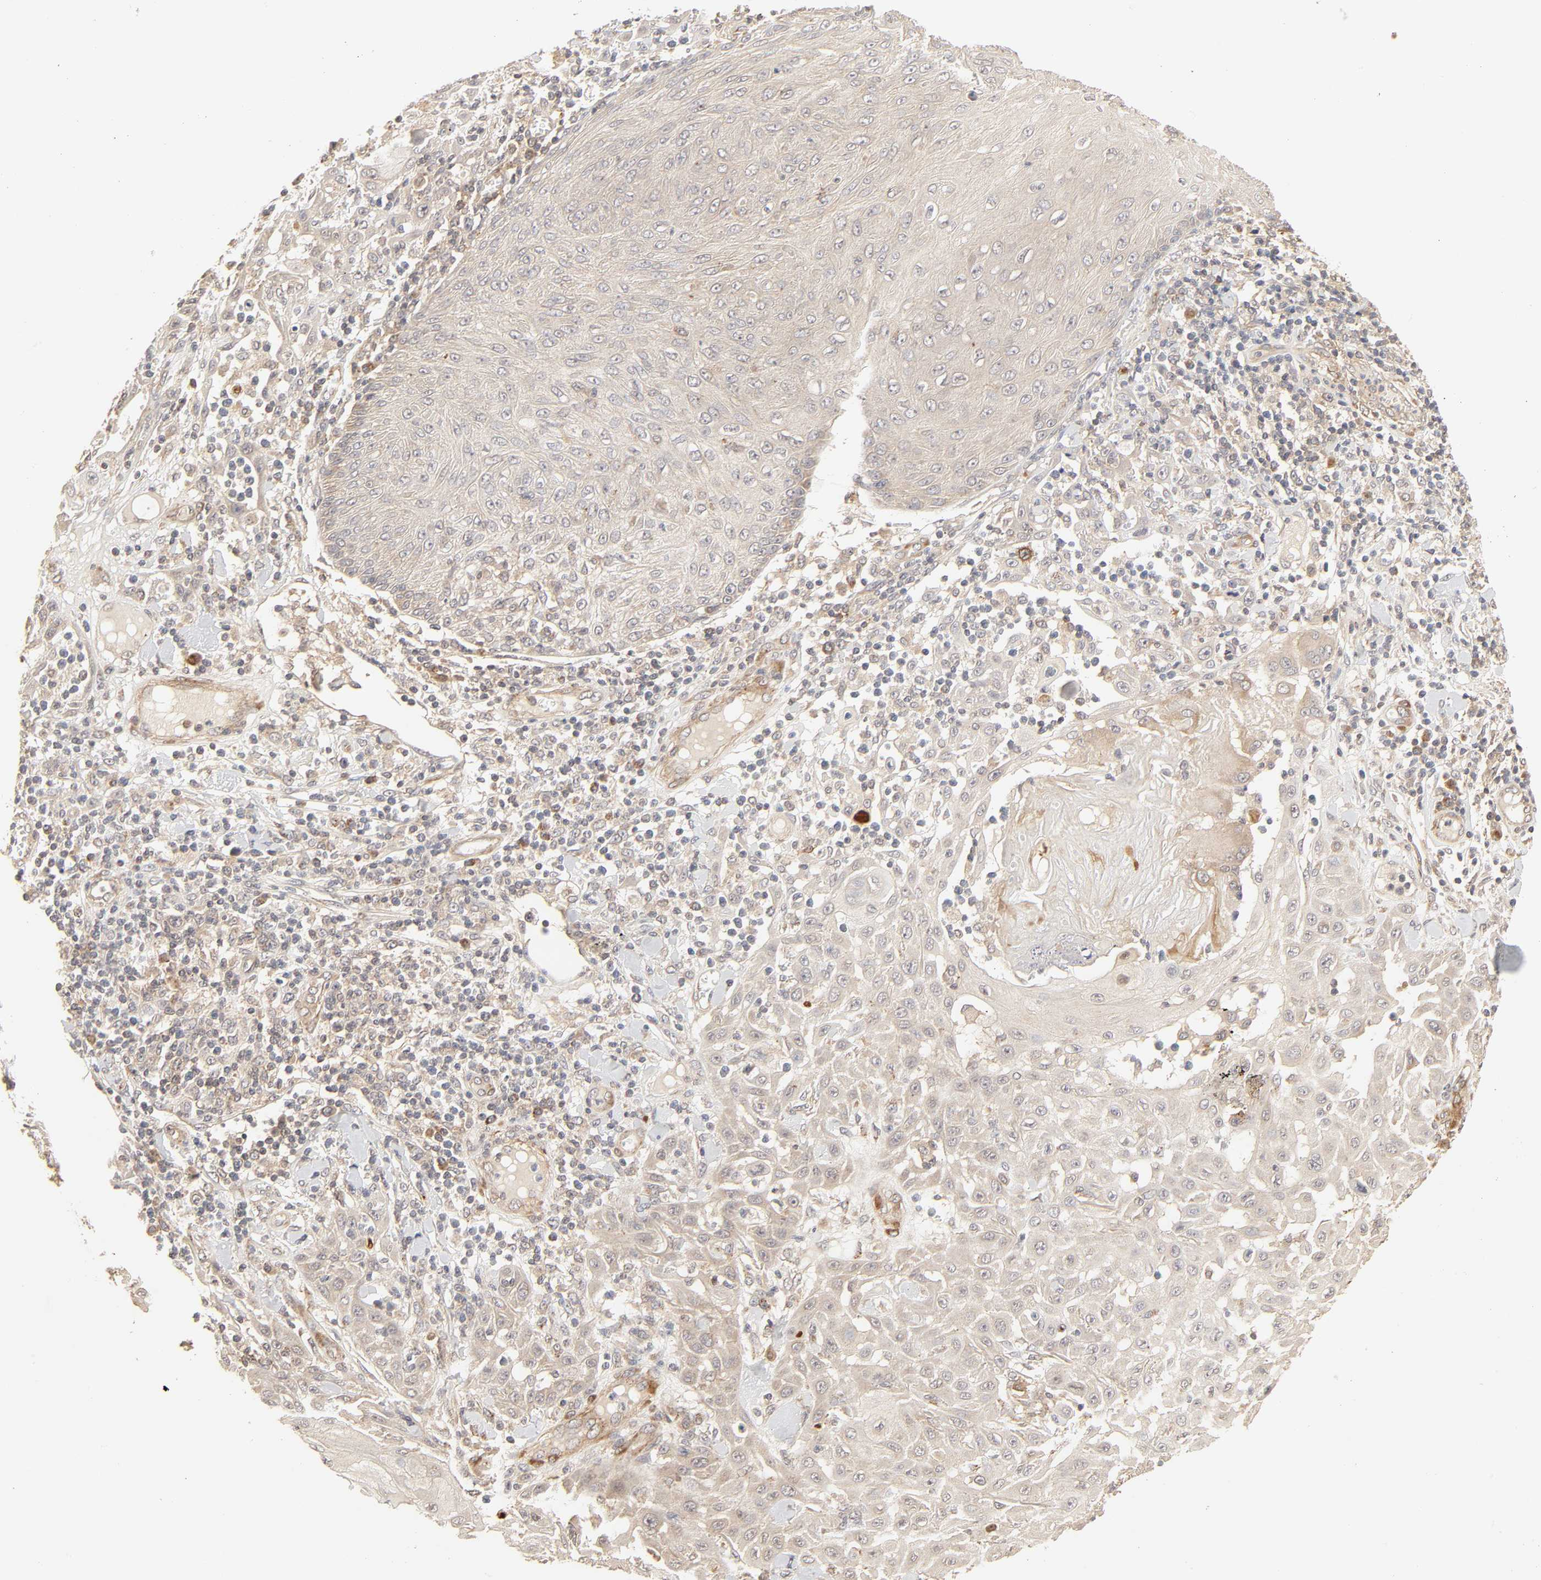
{"staining": {"intensity": "weak", "quantity": "25%-75%", "location": "cytoplasmic/membranous"}, "tissue": "skin cancer", "cell_type": "Tumor cells", "image_type": "cancer", "snomed": [{"axis": "morphology", "description": "Squamous cell carcinoma, NOS"}, {"axis": "topography", "description": "Skin"}], "caption": "An immunohistochemistry image of tumor tissue is shown. Protein staining in brown labels weak cytoplasmic/membranous positivity in skin squamous cell carcinoma within tumor cells.", "gene": "EPS8", "patient": {"sex": "male", "age": 24}}